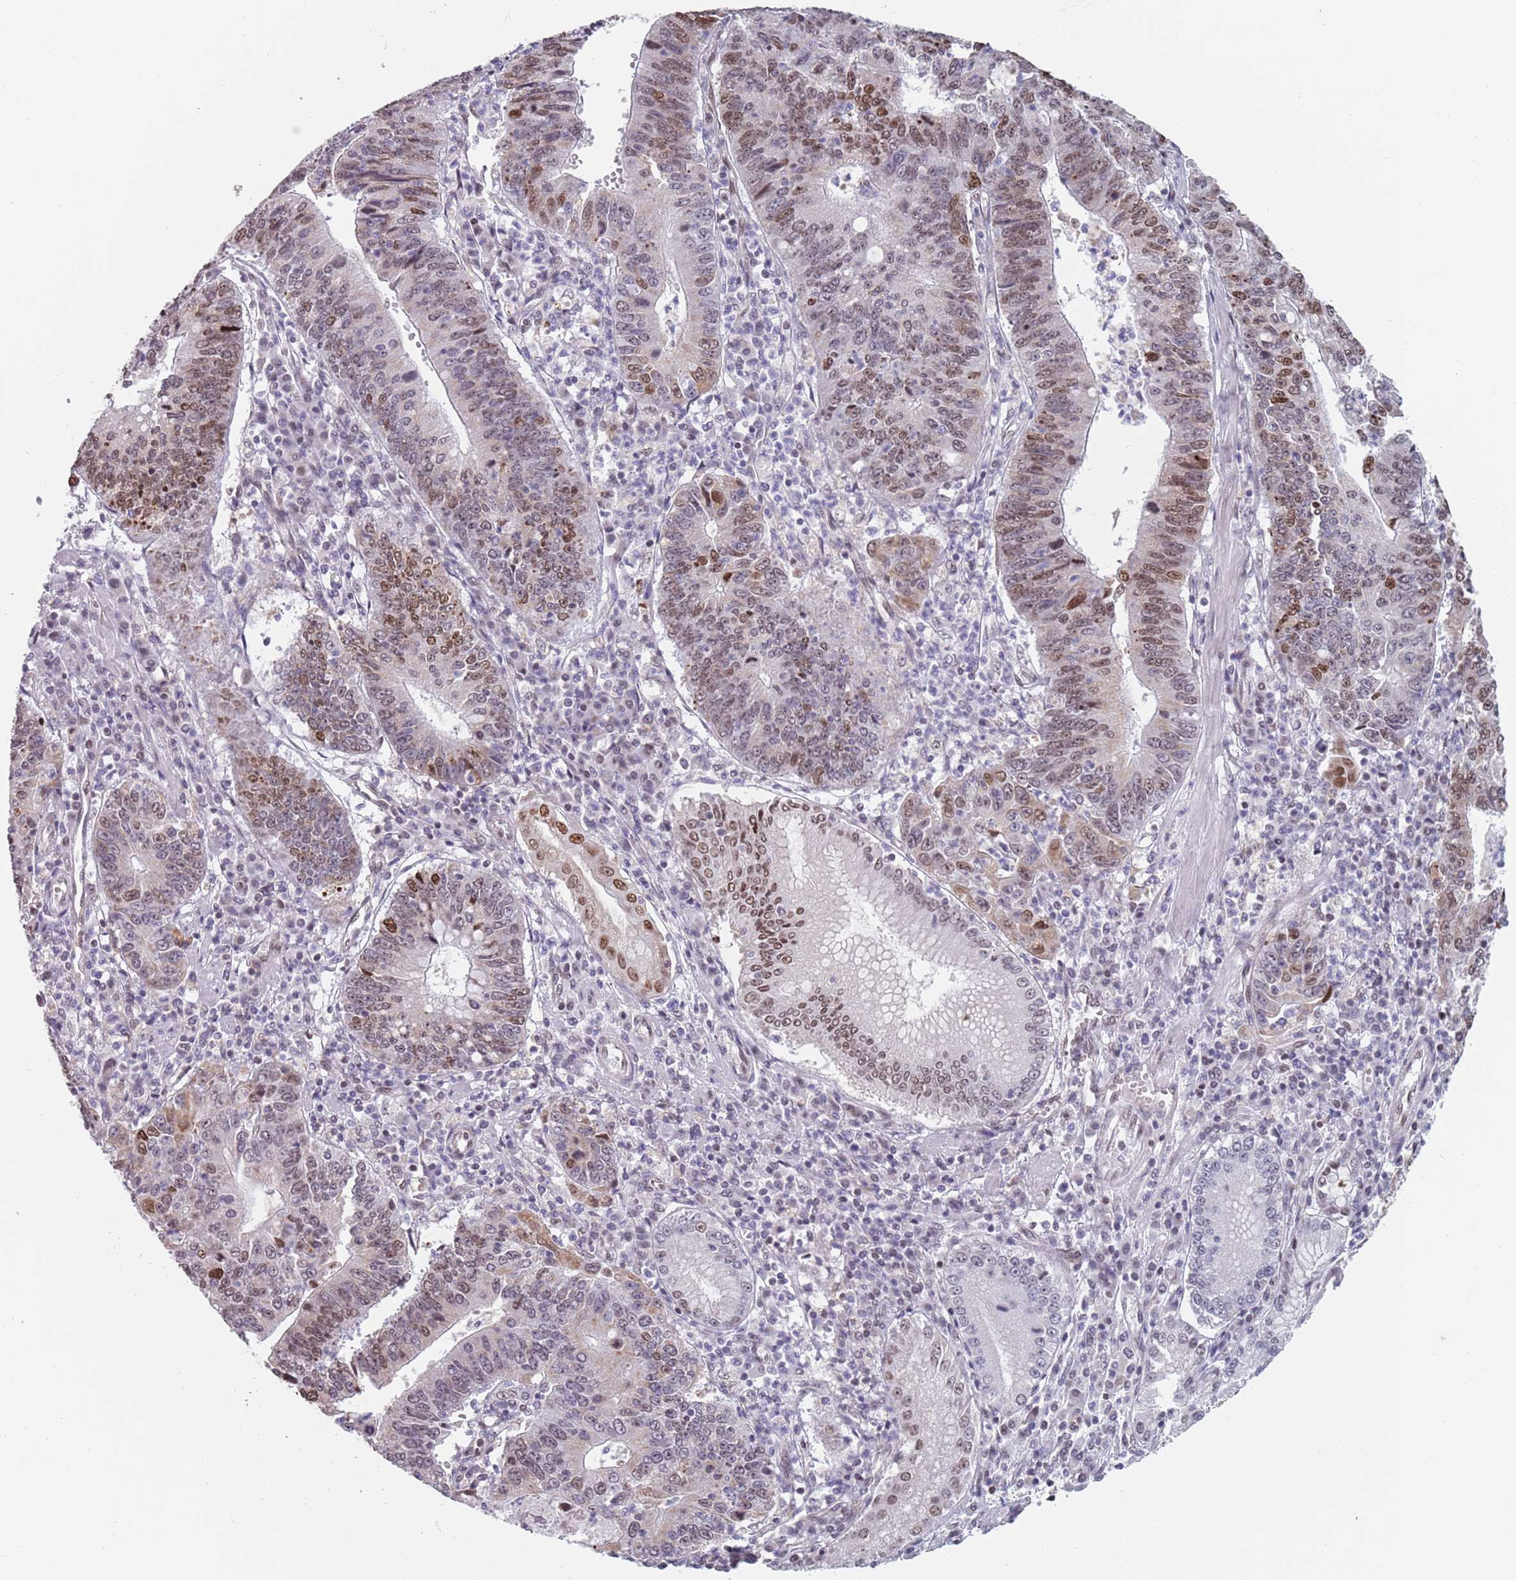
{"staining": {"intensity": "moderate", "quantity": "25%-75%", "location": "cytoplasmic/membranous,nuclear"}, "tissue": "stomach cancer", "cell_type": "Tumor cells", "image_type": "cancer", "snomed": [{"axis": "morphology", "description": "Adenocarcinoma, NOS"}, {"axis": "topography", "description": "Stomach"}], "caption": "This micrograph reveals stomach cancer stained with IHC to label a protein in brown. The cytoplasmic/membranous and nuclear of tumor cells show moderate positivity for the protein. Nuclei are counter-stained blue.", "gene": "MFSD12", "patient": {"sex": "male", "age": 59}}